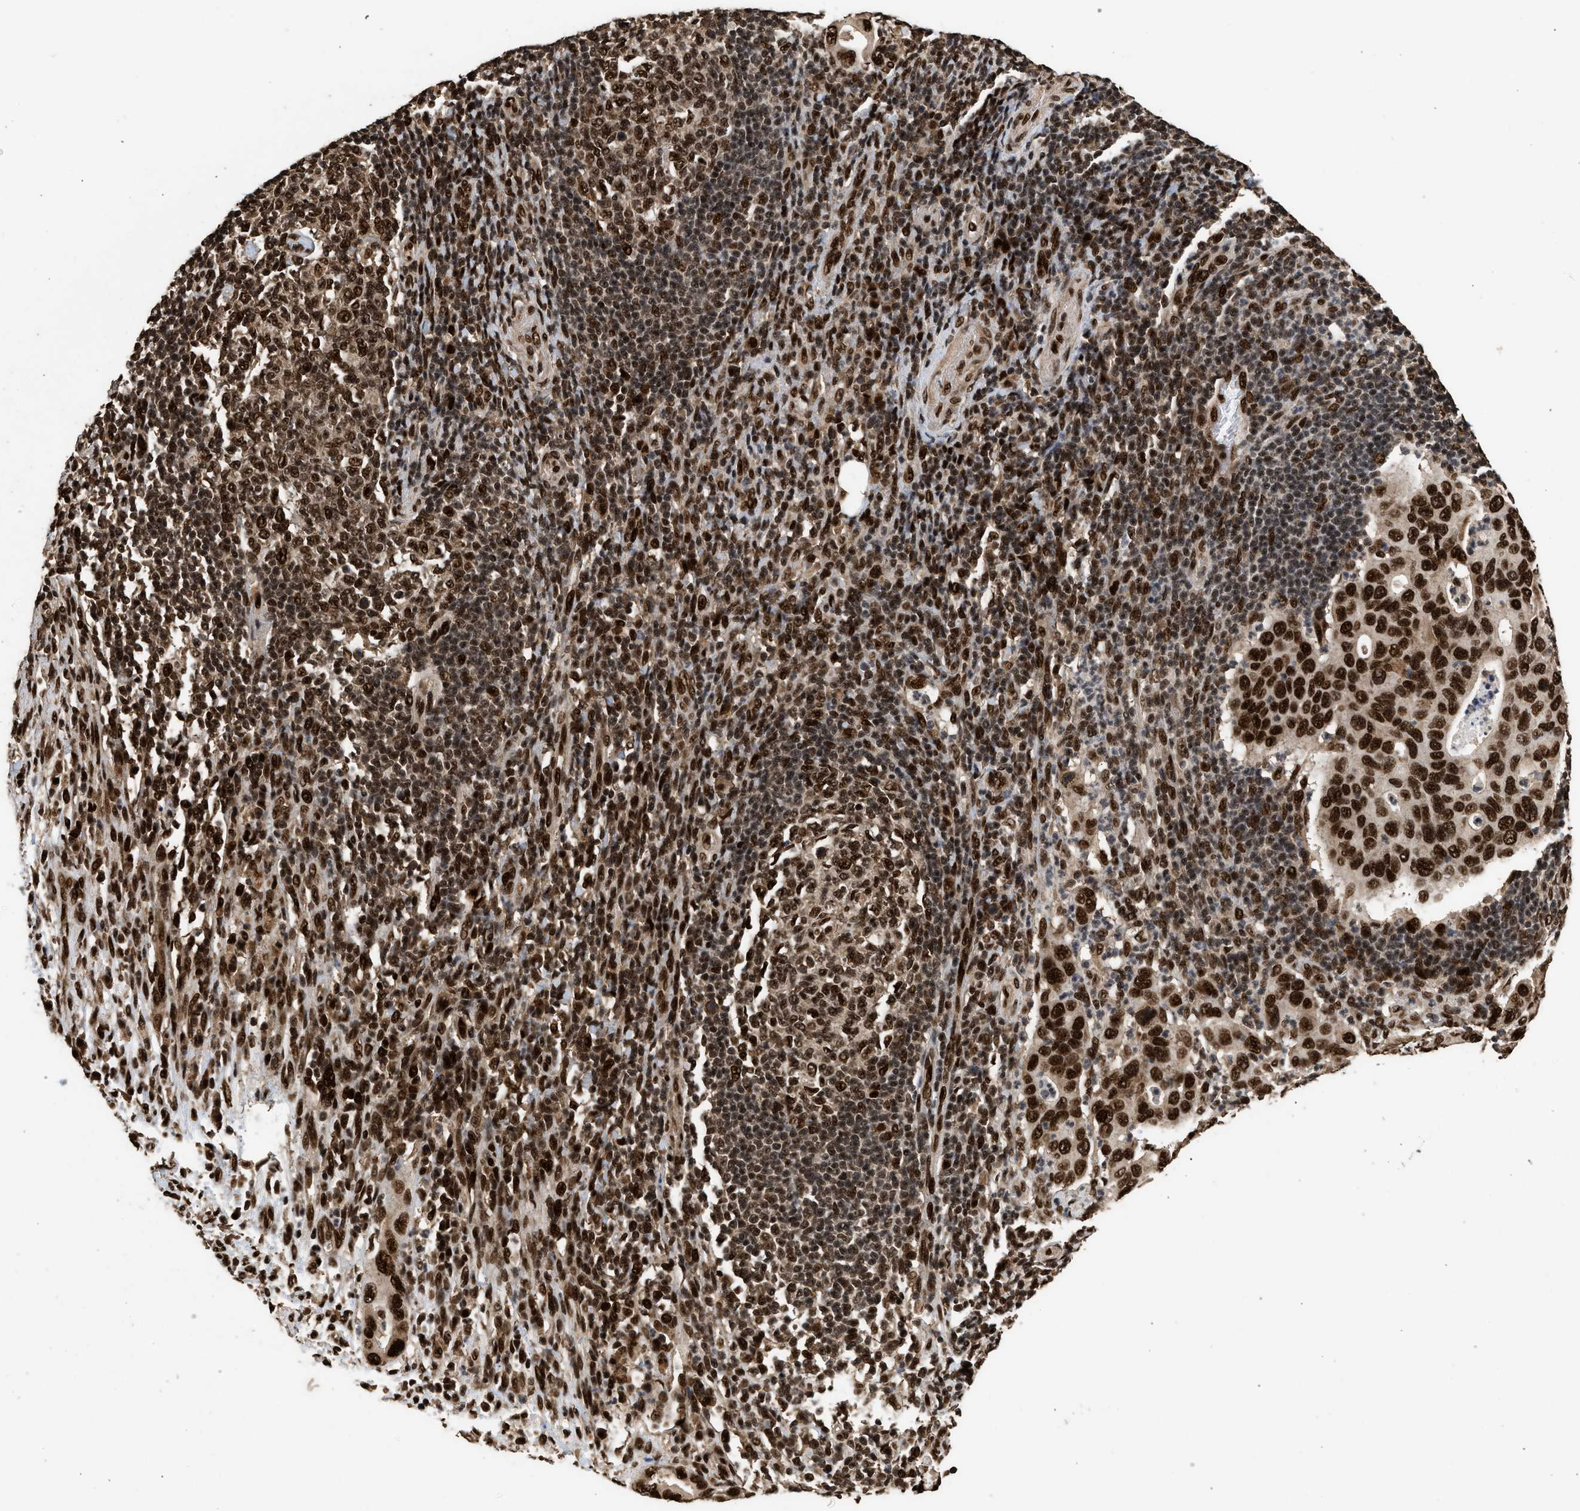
{"staining": {"intensity": "strong", "quantity": ">75%", "location": "nuclear"}, "tissue": "pancreatic cancer", "cell_type": "Tumor cells", "image_type": "cancer", "snomed": [{"axis": "morphology", "description": "Adenocarcinoma, NOS"}, {"axis": "topography", "description": "Pancreas"}], "caption": "A brown stain shows strong nuclear staining of a protein in human adenocarcinoma (pancreatic) tumor cells.", "gene": "PPP4R3B", "patient": {"sex": "female", "age": 71}}